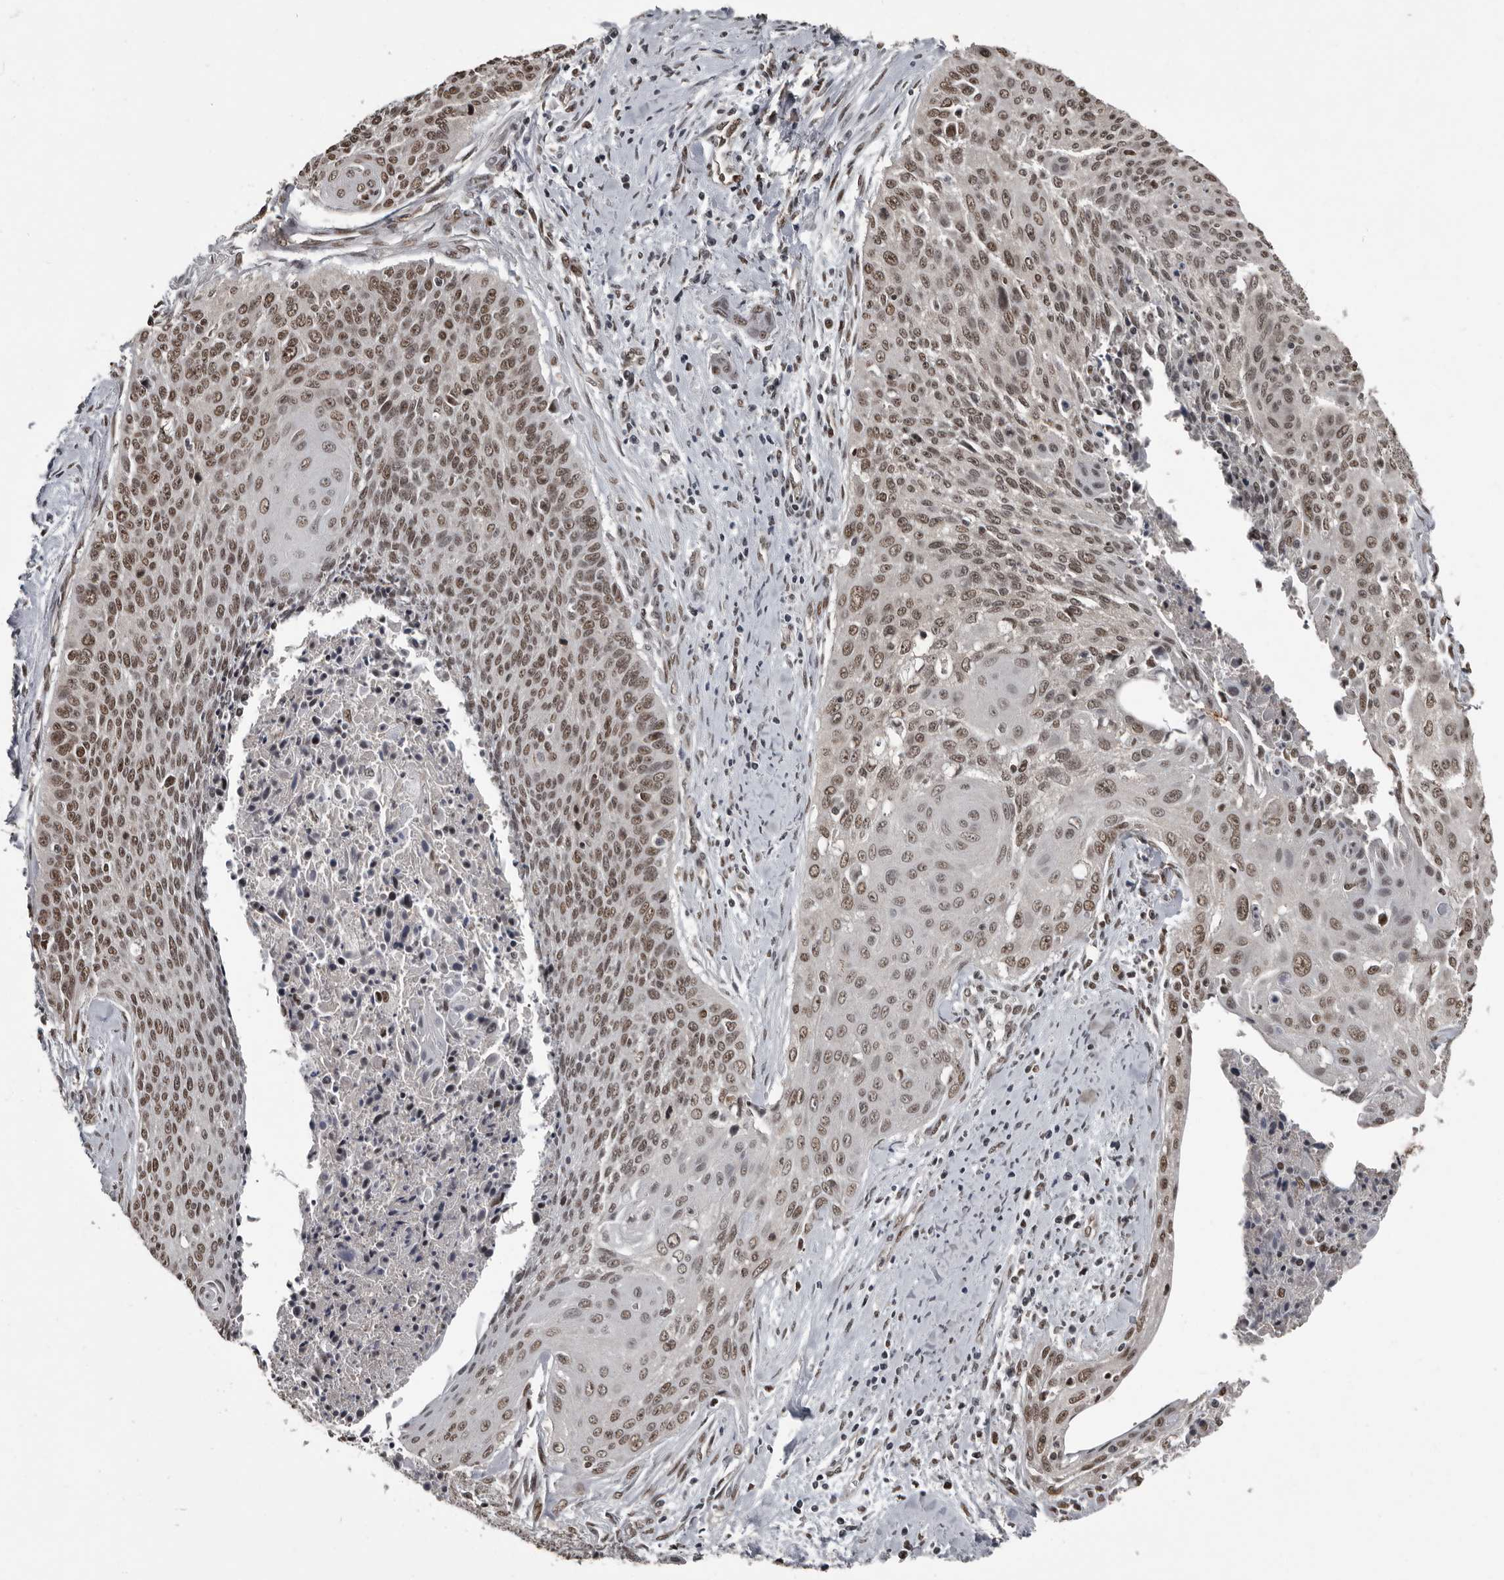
{"staining": {"intensity": "moderate", "quantity": ">75%", "location": "nuclear"}, "tissue": "cervical cancer", "cell_type": "Tumor cells", "image_type": "cancer", "snomed": [{"axis": "morphology", "description": "Squamous cell carcinoma, NOS"}, {"axis": "topography", "description": "Cervix"}], "caption": "Immunohistochemistry (IHC) histopathology image of neoplastic tissue: human squamous cell carcinoma (cervical) stained using IHC displays medium levels of moderate protein expression localized specifically in the nuclear of tumor cells, appearing as a nuclear brown color.", "gene": "CHD1L", "patient": {"sex": "female", "age": 55}}